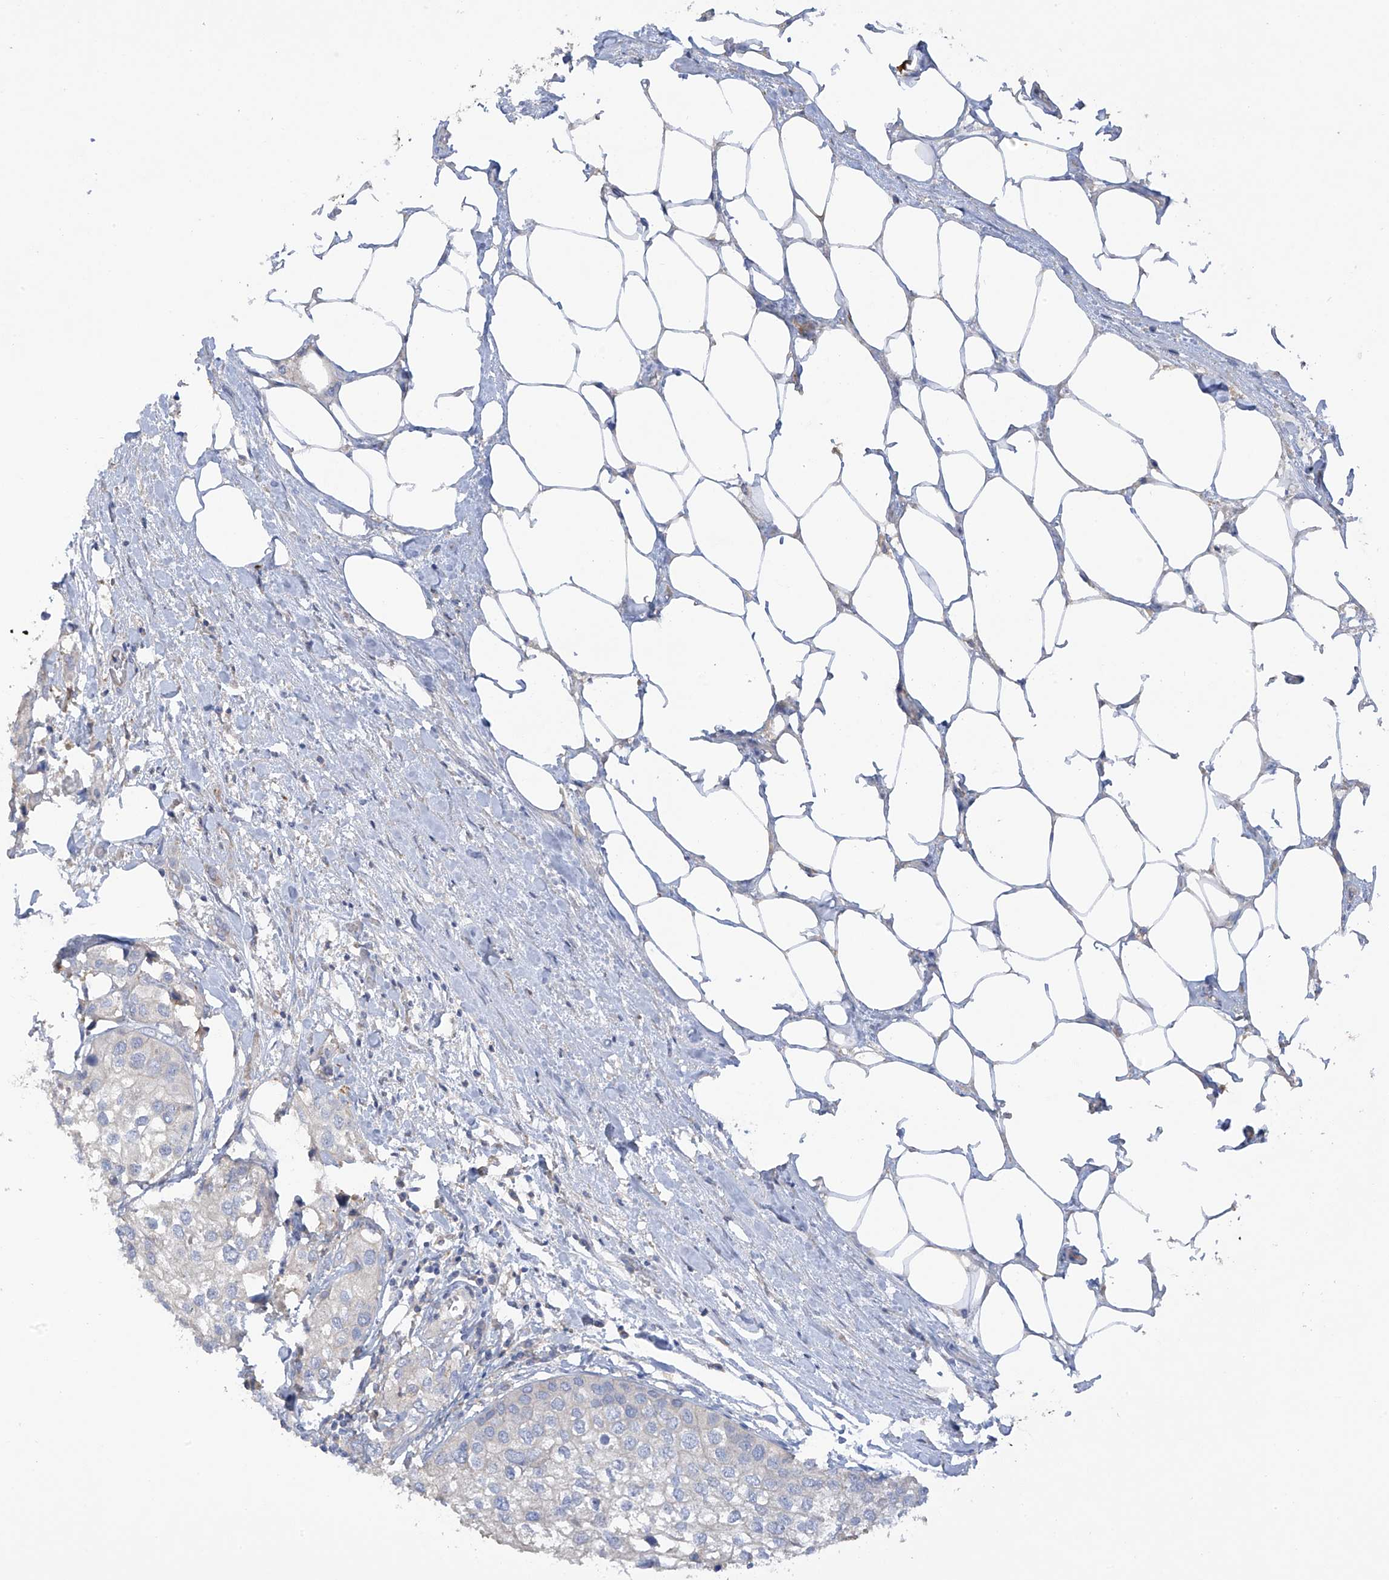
{"staining": {"intensity": "negative", "quantity": "none", "location": "none"}, "tissue": "urothelial cancer", "cell_type": "Tumor cells", "image_type": "cancer", "snomed": [{"axis": "morphology", "description": "Urothelial carcinoma, High grade"}, {"axis": "topography", "description": "Urinary bladder"}], "caption": "This is an immunohistochemistry histopathology image of human urothelial cancer. There is no staining in tumor cells.", "gene": "PRSS12", "patient": {"sex": "male", "age": 64}}